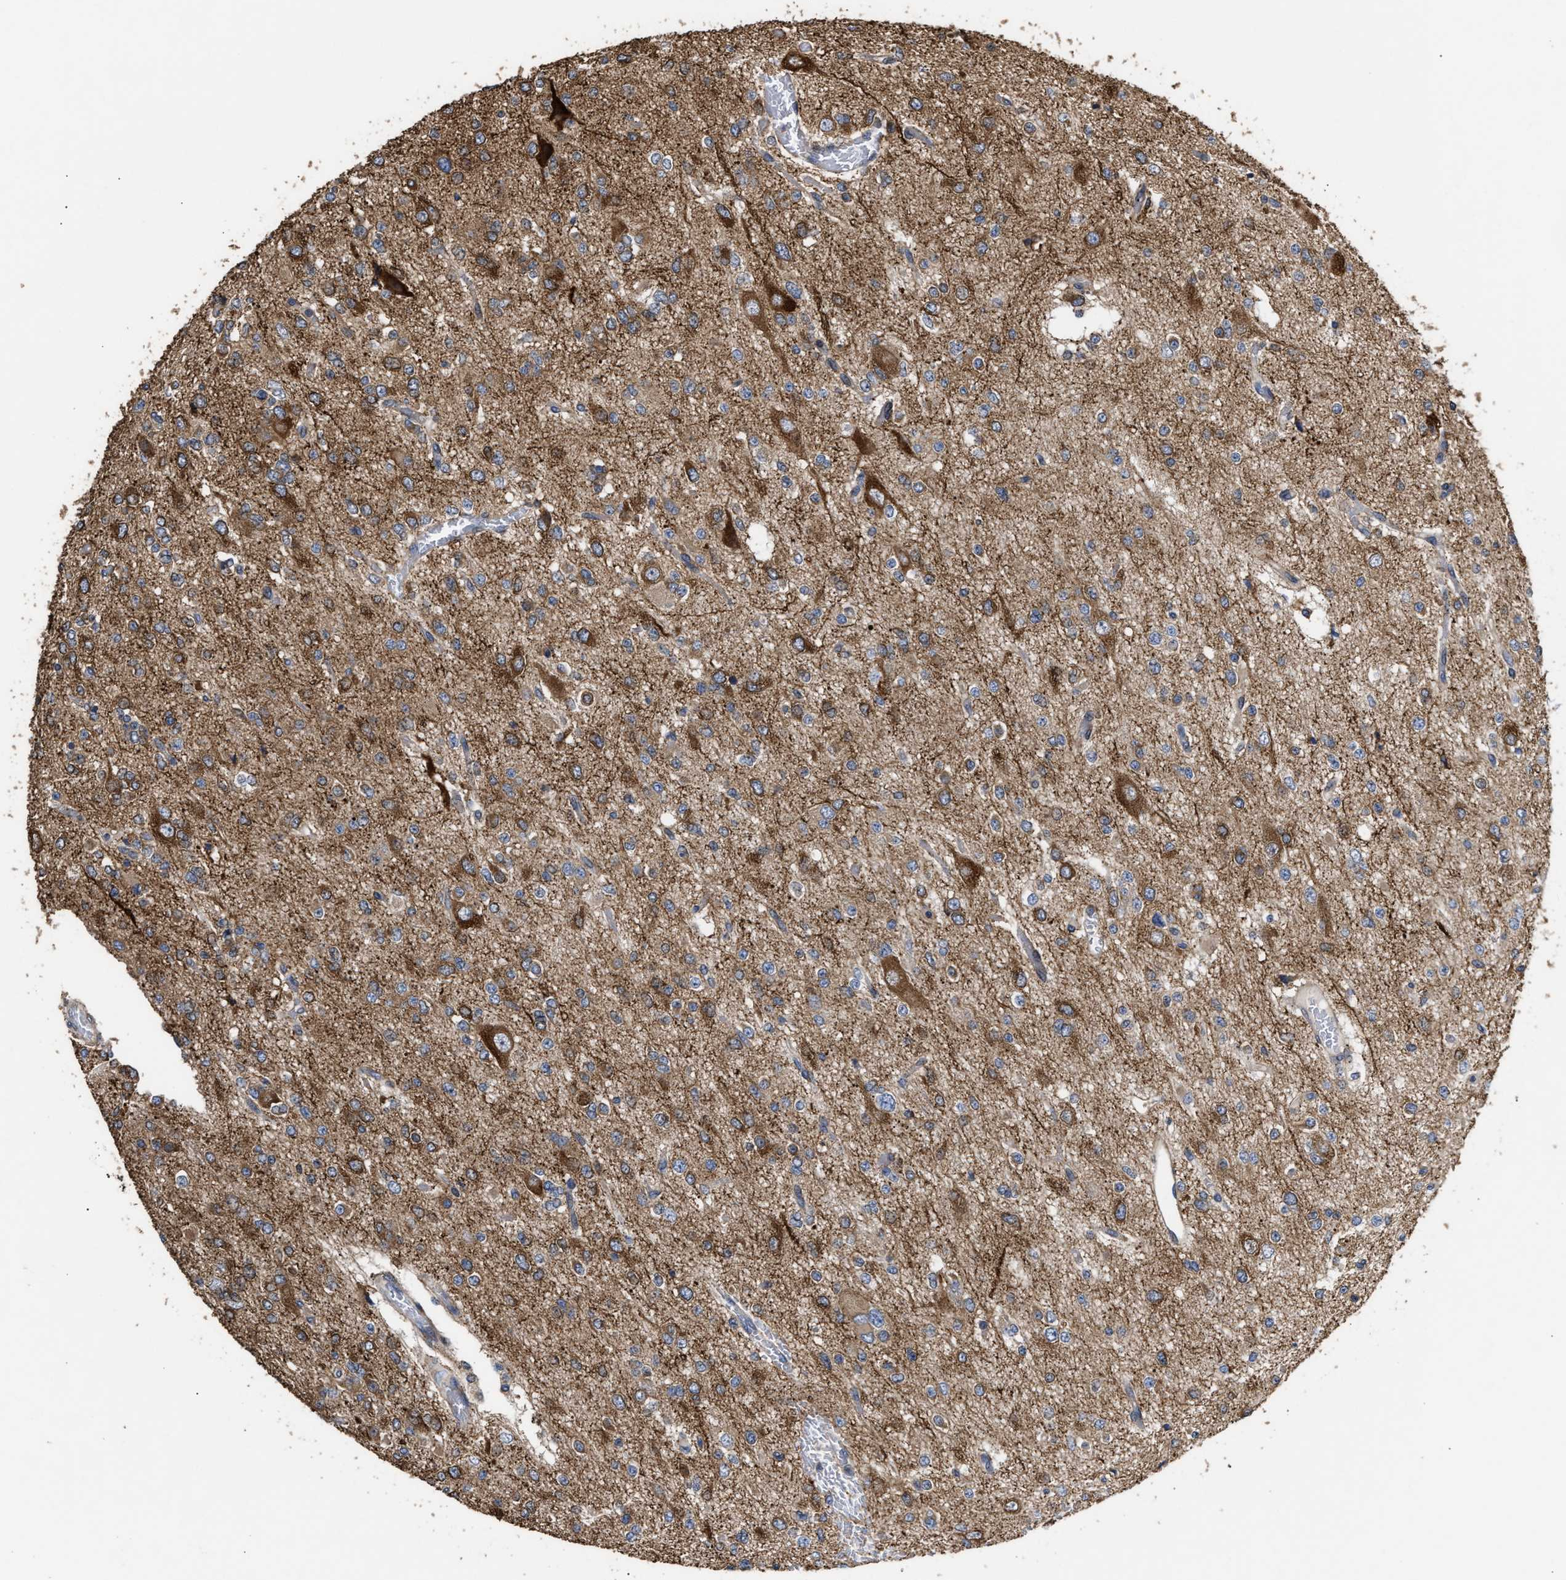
{"staining": {"intensity": "moderate", "quantity": ">75%", "location": "cytoplasmic/membranous"}, "tissue": "glioma", "cell_type": "Tumor cells", "image_type": "cancer", "snomed": [{"axis": "morphology", "description": "Glioma, malignant, Low grade"}, {"axis": "topography", "description": "Brain"}], "caption": "Immunohistochemistry histopathology image of human low-grade glioma (malignant) stained for a protein (brown), which exhibits medium levels of moderate cytoplasmic/membranous staining in about >75% of tumor cells.", "gene": "GOSR1", "patient": {"sex": "male", "age": 38}}